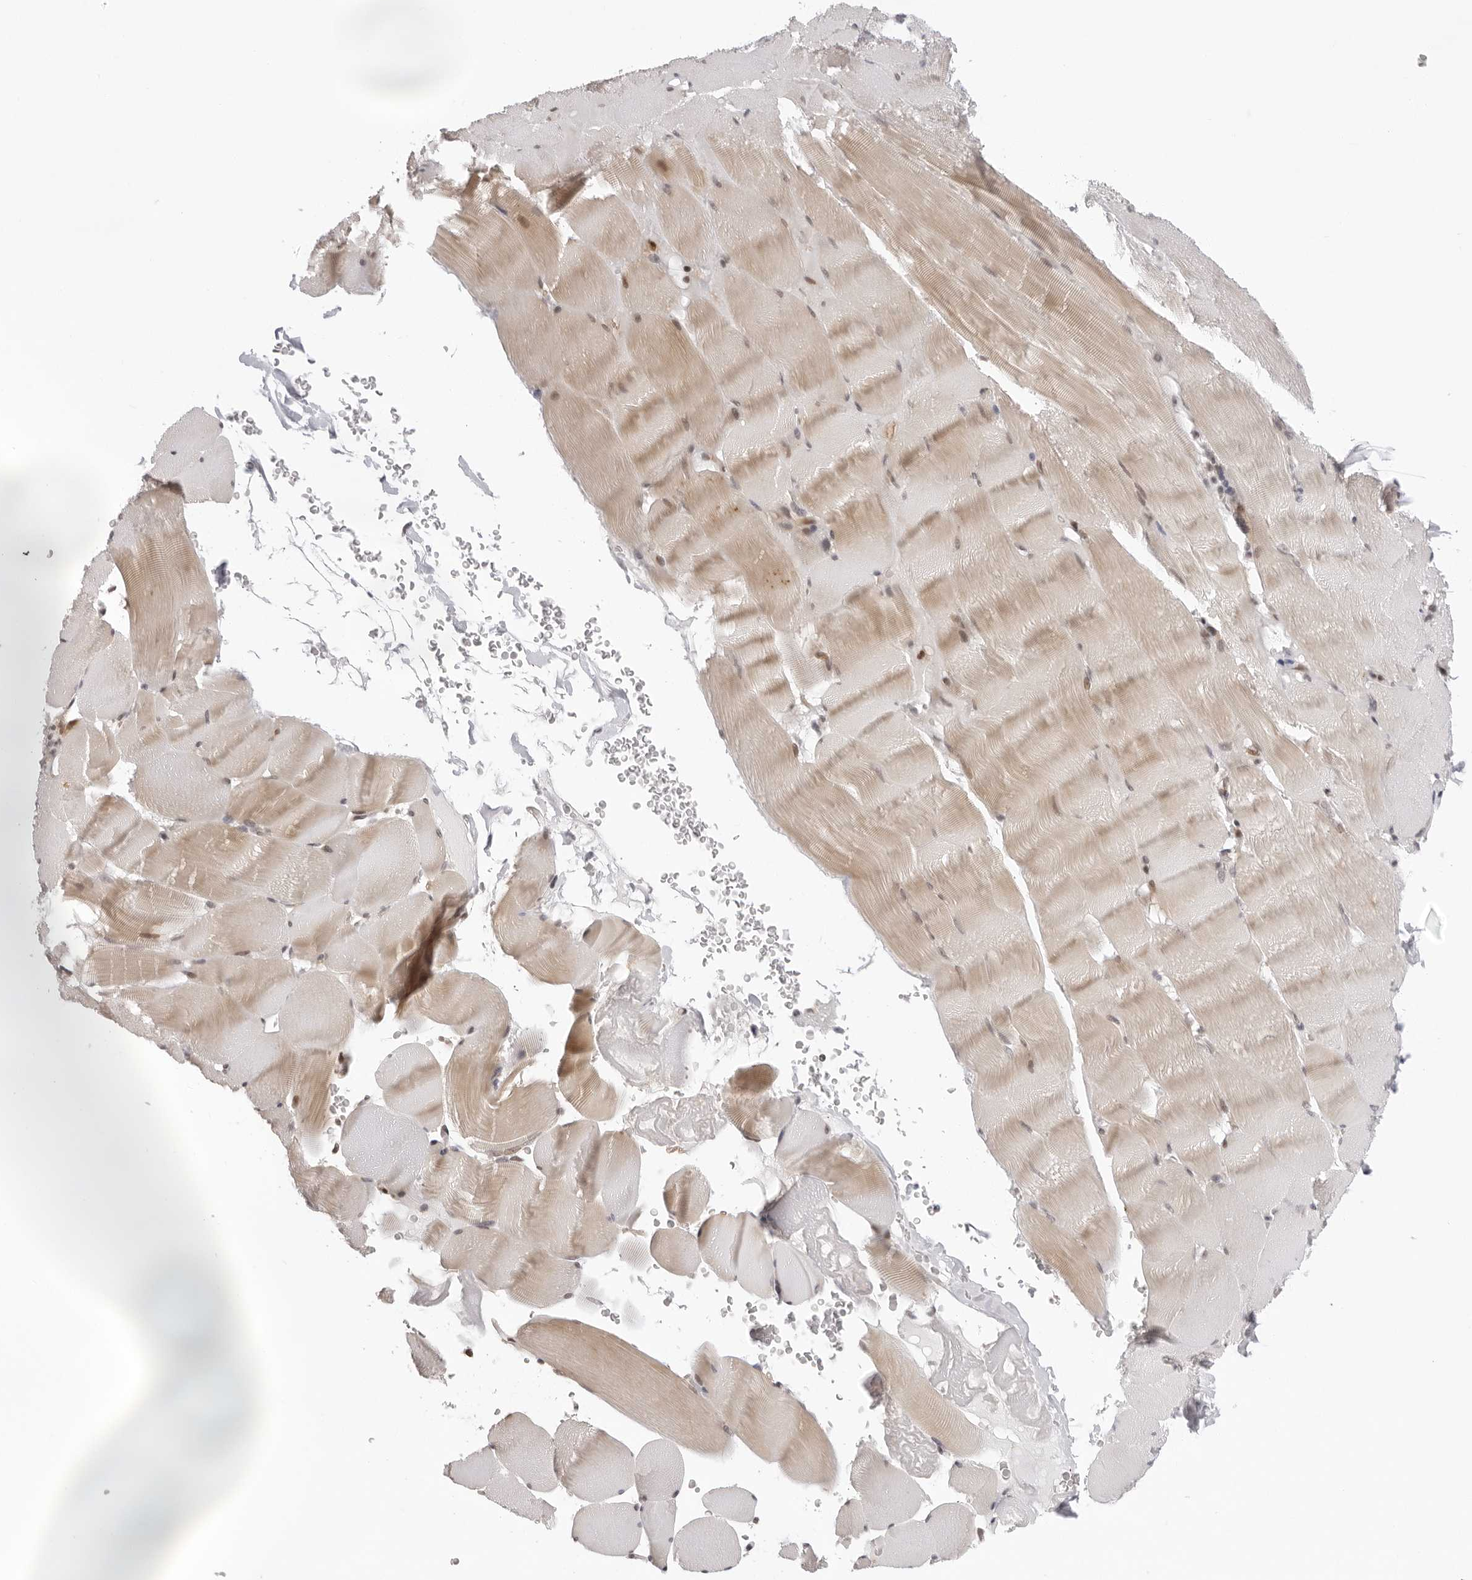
{"staining": {"intensity": "weak", "quantity": "25%-75%", "location": "cytoplasmic/membranous,nuclear"}, "tissue": "skeletal muscle", "cell_type": "Myocytes", "image_type": "normal", "snomed": [{"axis": "morphology", "description": "Normal tissue, NOS"}, {"axis": "topography", "description": "Skeletal muscle"}], "caption": "Immunohistochemistry (IHC) (DAB) staining of unremarkable skeletal muscle demonstrates weak cytoplasmic/membranous,nuclear protein expression in approximately 25%-75% of myocytes. The protein of interest is stained brown, and the nuclei are stained in blue (DAB IHC with brightfield microscopy, high magnification).", "gene": "ITGB3BP", "patient": {"sex": "male", "age": 62}}